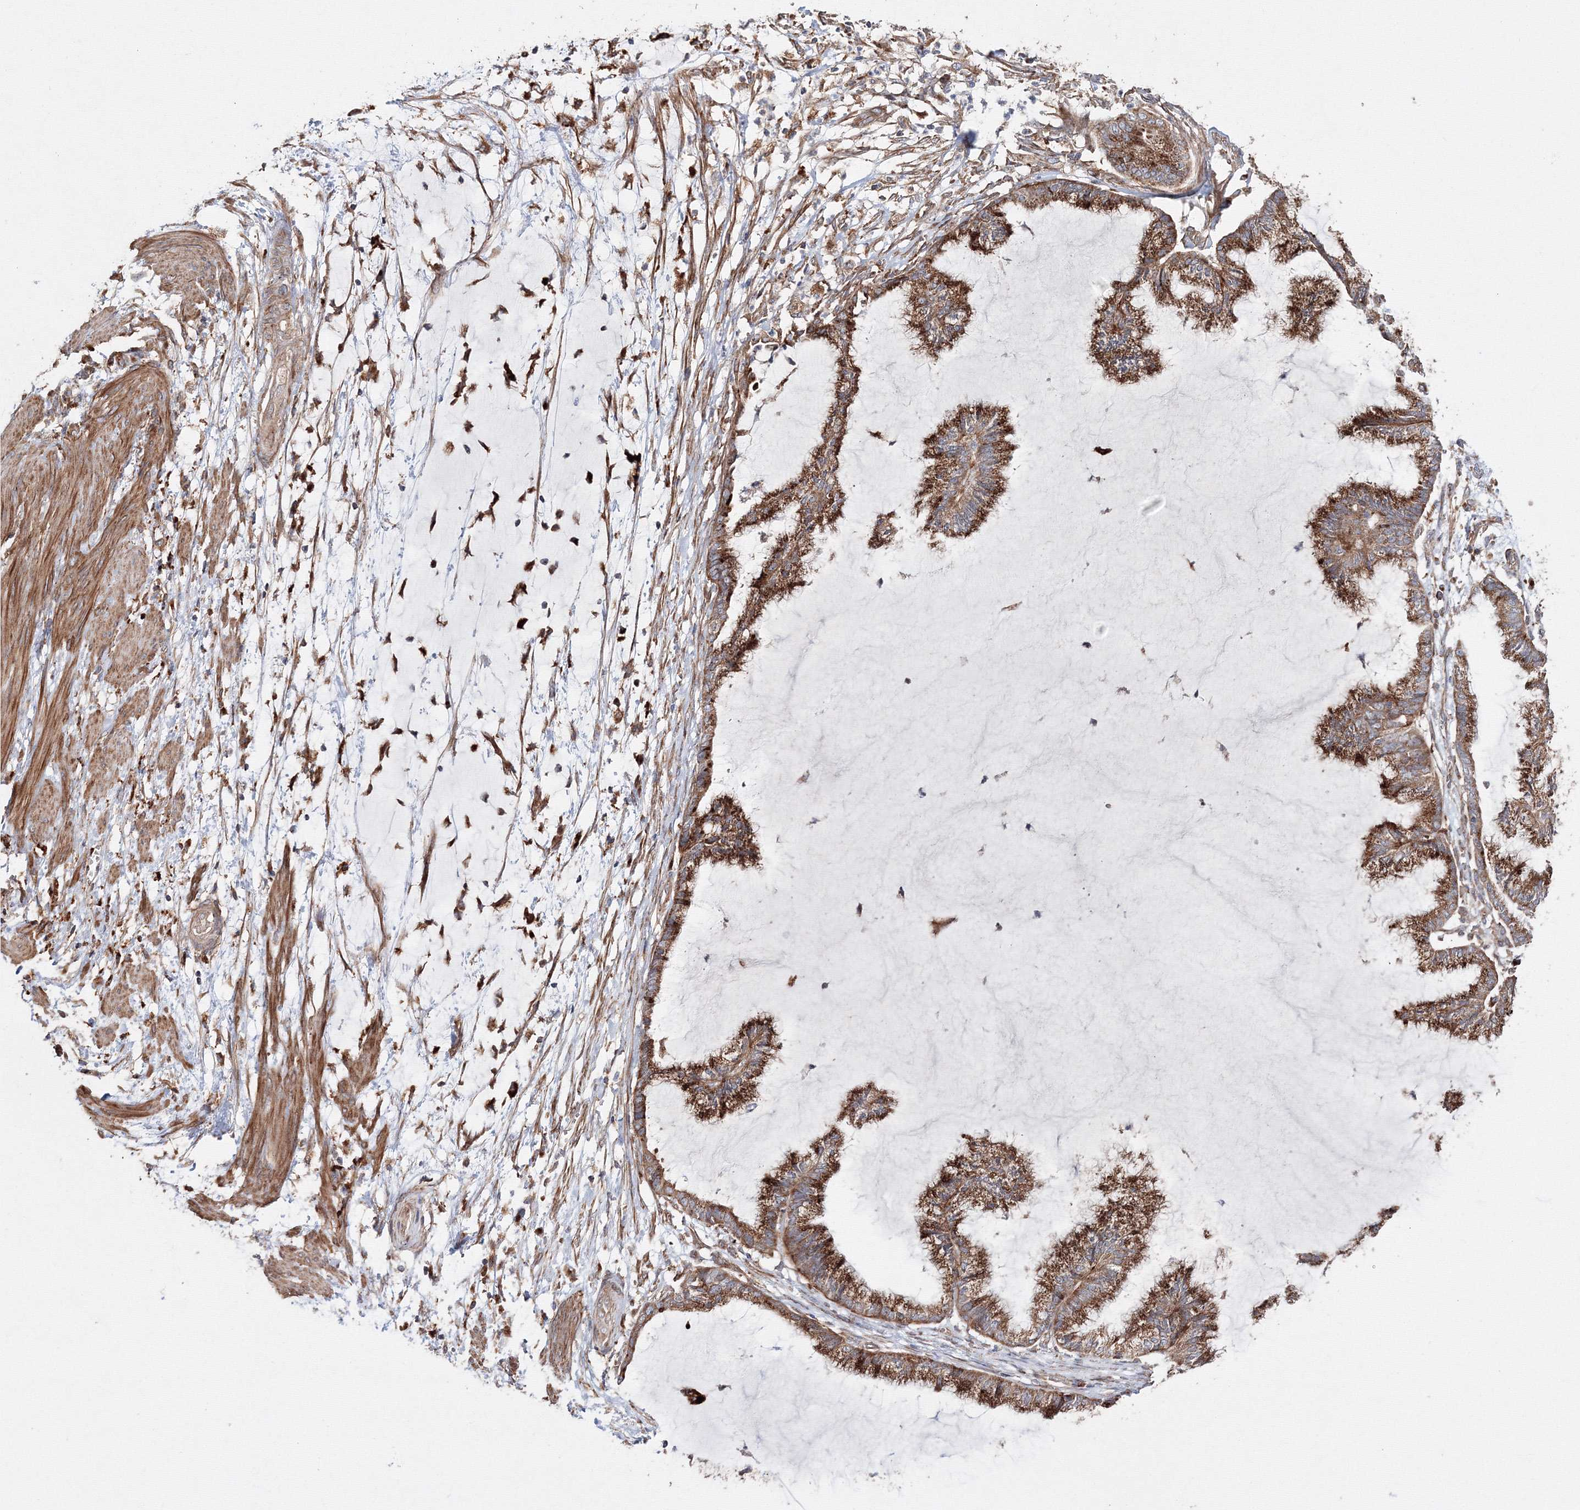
{"staining": {"intensity": "moderate", "quantity": ">75%", "location": "cytoplasmic/membranous"}, "tissue": "endometrial cancer", "cell_type": "Tumor cells", "image_type": "cancer", "snomed": [{"axis": "morphology", "description": "Adenocarcinoma, NOS"}, {"axis": "topography", "description": "Endometrium"}], "caption": "Moderate cytoplasmic/membranous protein expression is present in approximately >75% of tumor cells in endometrial cancer (adenocarcinoma). The protein of interest is stained brown, and the nuclei are stained in blue (DAB (3,3'-diaminobenzidine) IHC with brightfield microscopy, high magnification).", "gene": "DDO", "patient": {"sex": "female", "age": 86}}